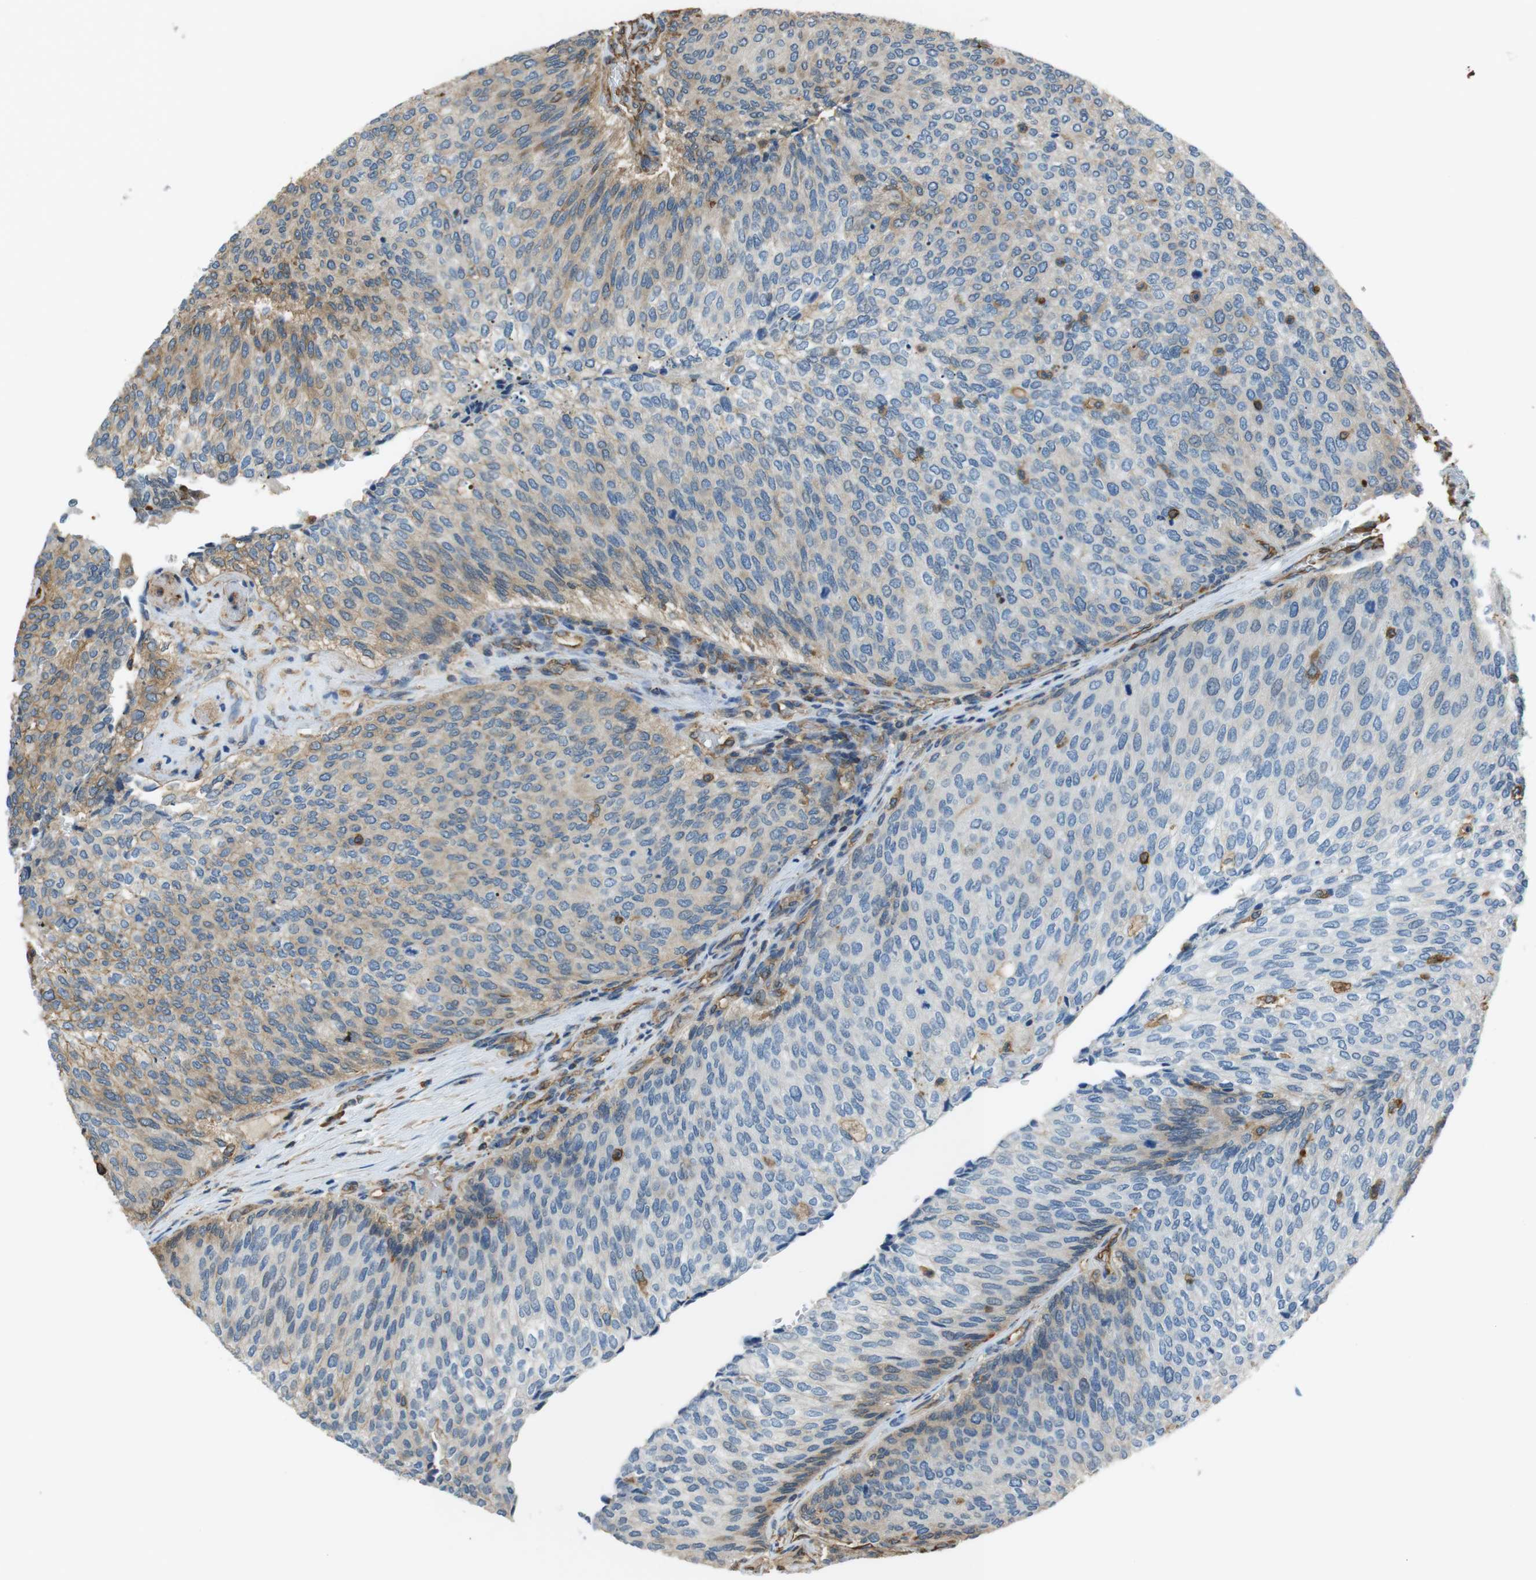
{"staining": {"intensity": "weak", "quantity": "<25%", "location": "cytoplasmic/membranous"}, "tissue": "urothelial cancer", "cell_type": "Tumor cells", "image_type": "cancer", "snomed": [{"axis": "morphology", "description": "Urothelial carcinoma, Low grade"}, {"axis": "topography", "description": "Urinary bladder"}], "caption": "Immunohistochemistry (IHC) image of neoplastic tissue: low-grade urothelial carcinoma stained with DAB displays no significant protein staining in tumor cells.", "gene": "FCAR", "patient": {"sex": "female", "age": 79}}